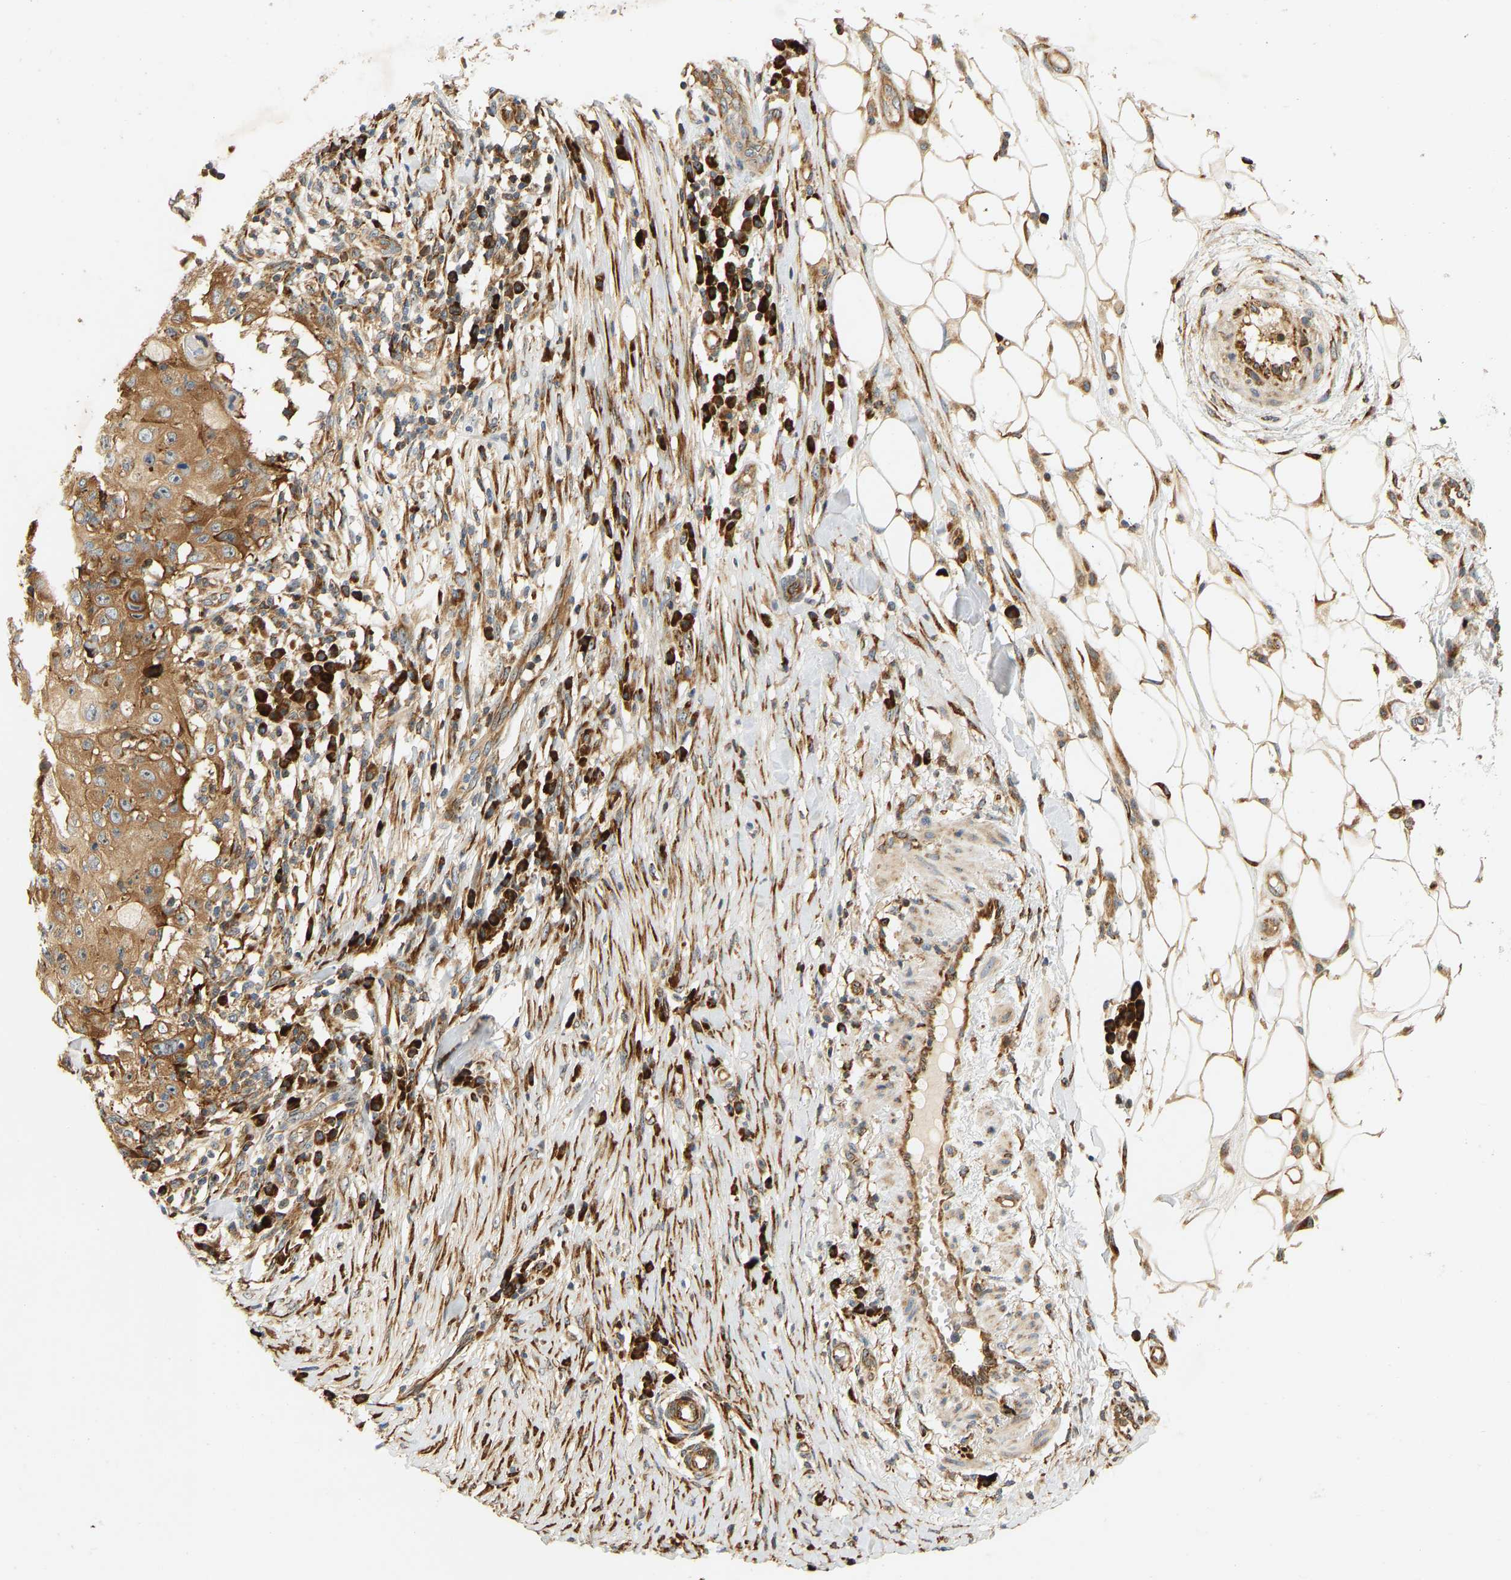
{"staining": {"intensity": "moderate", "quantity": ">75%", "location": "cytoplasmic/membranous,nuclear"}, "tissue": "skin cancer", "cell_type": "Tumor cells", "image_type": "cancer", "snomed": [{"axis": "morphology", "description": "Squamous cell carcinoma, NOS"}, {"axis": "topography", "description": "Skin"}], "caption": "Immunohistochemistry (IHC) photomicrograph of neoplastic tissue: human squamous cell carcinoma (skin) stained using immunohistochemistry demonstrates medium levels of moderate protein expression localized specifically in the cytoplasmic/membranous and nuclear of tumor cells, appearing as a cytoplasmic/membranous and nuclear brown color.", "gene": "RPS14", "patient": {"sex": "male", "age": 86}}